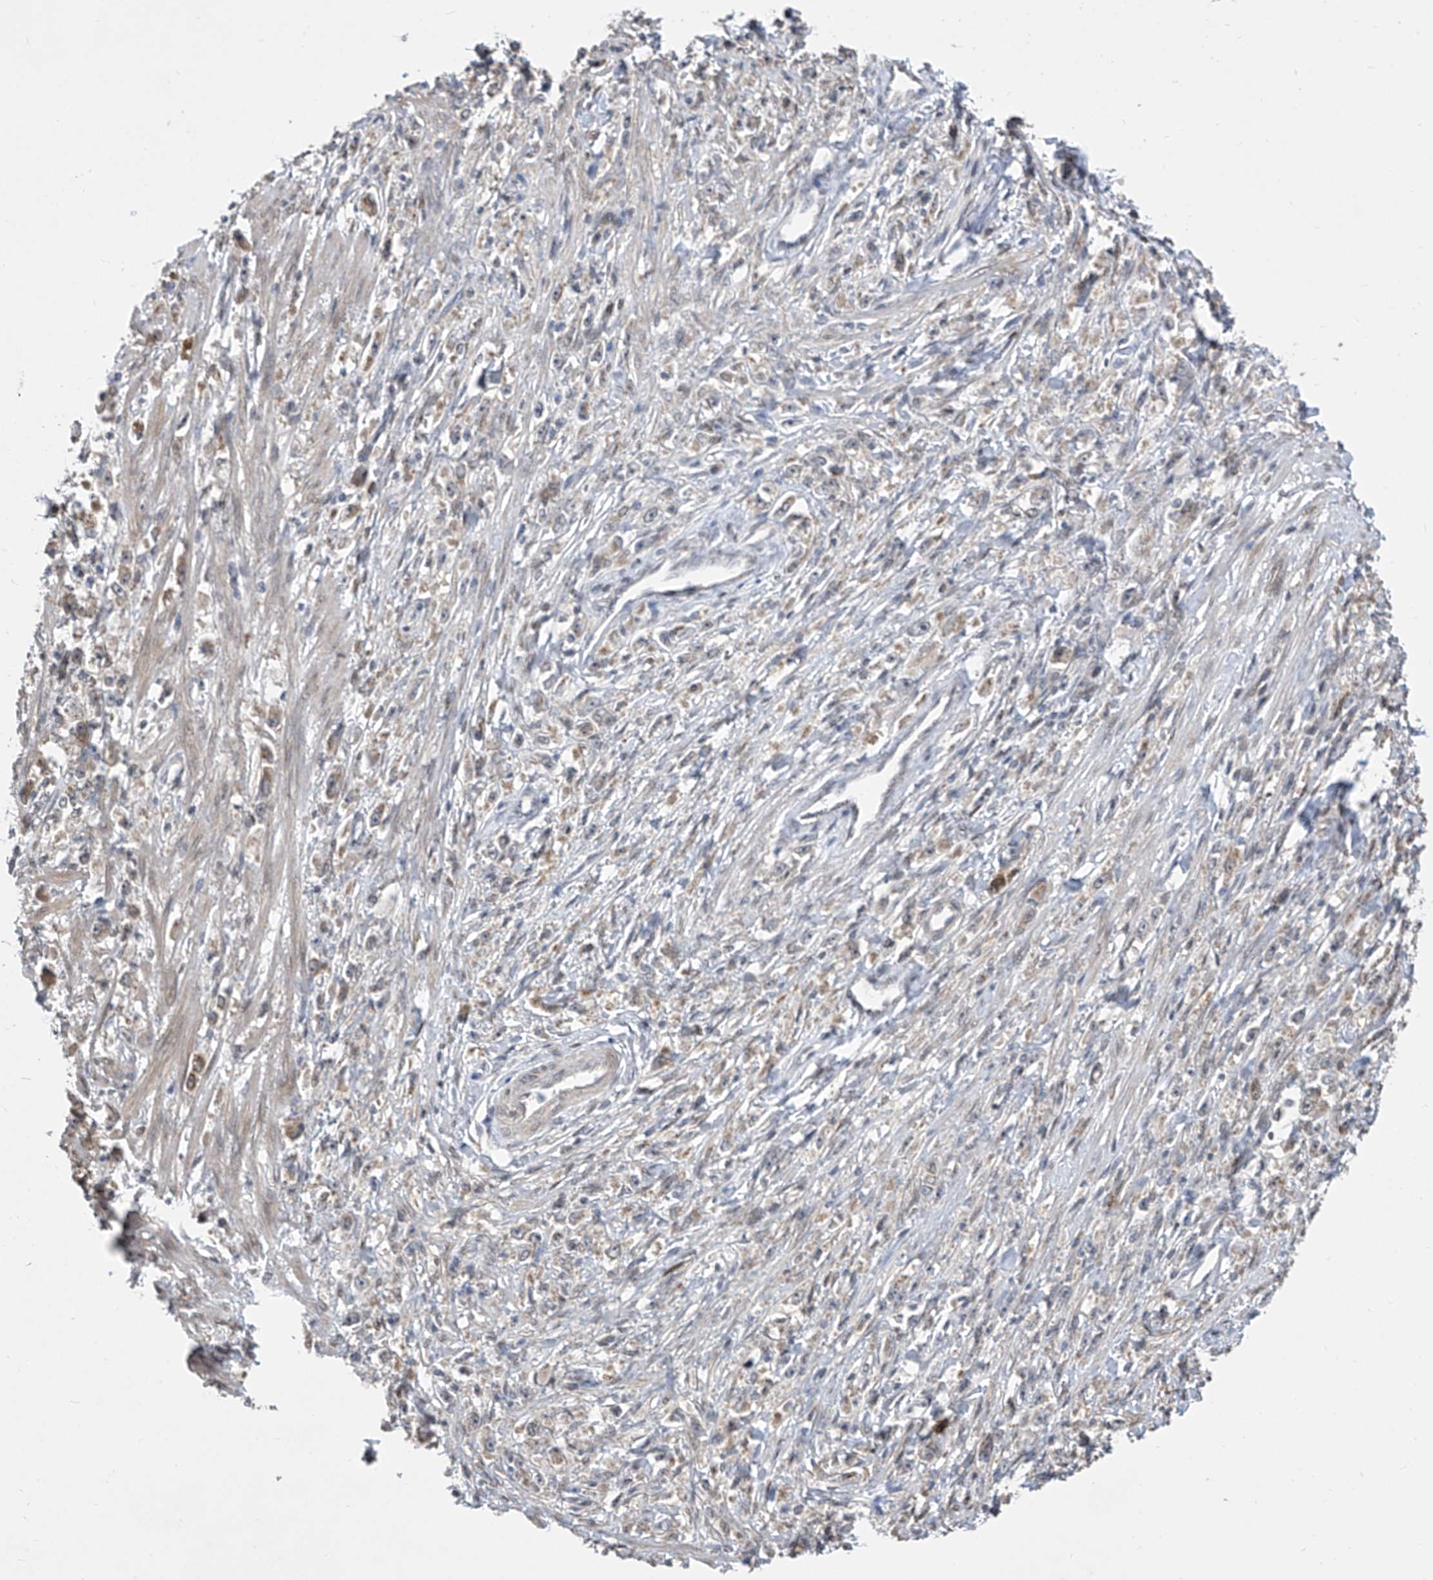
{"staining": {"intensity": "moderate", "quantity": "<25%", "location": "cytoplasmic/membranous"}, "tissue": "stomach cancer", "cell_type": "Tumor cells", "image_type": "cancer", "snomed": [{"axis": "morphology", "description": "Adenocarcinoma, NOS"}, {"axis": "topography", "description": "Stomach"}], "caption": "A histopathology image of stomach cancer stained for a protein exhibits moderate cytoplasmic/membranous brown staining in tumor cells.", "gene": "CETN2", "patient": {"sex": "female", "age": 59}}